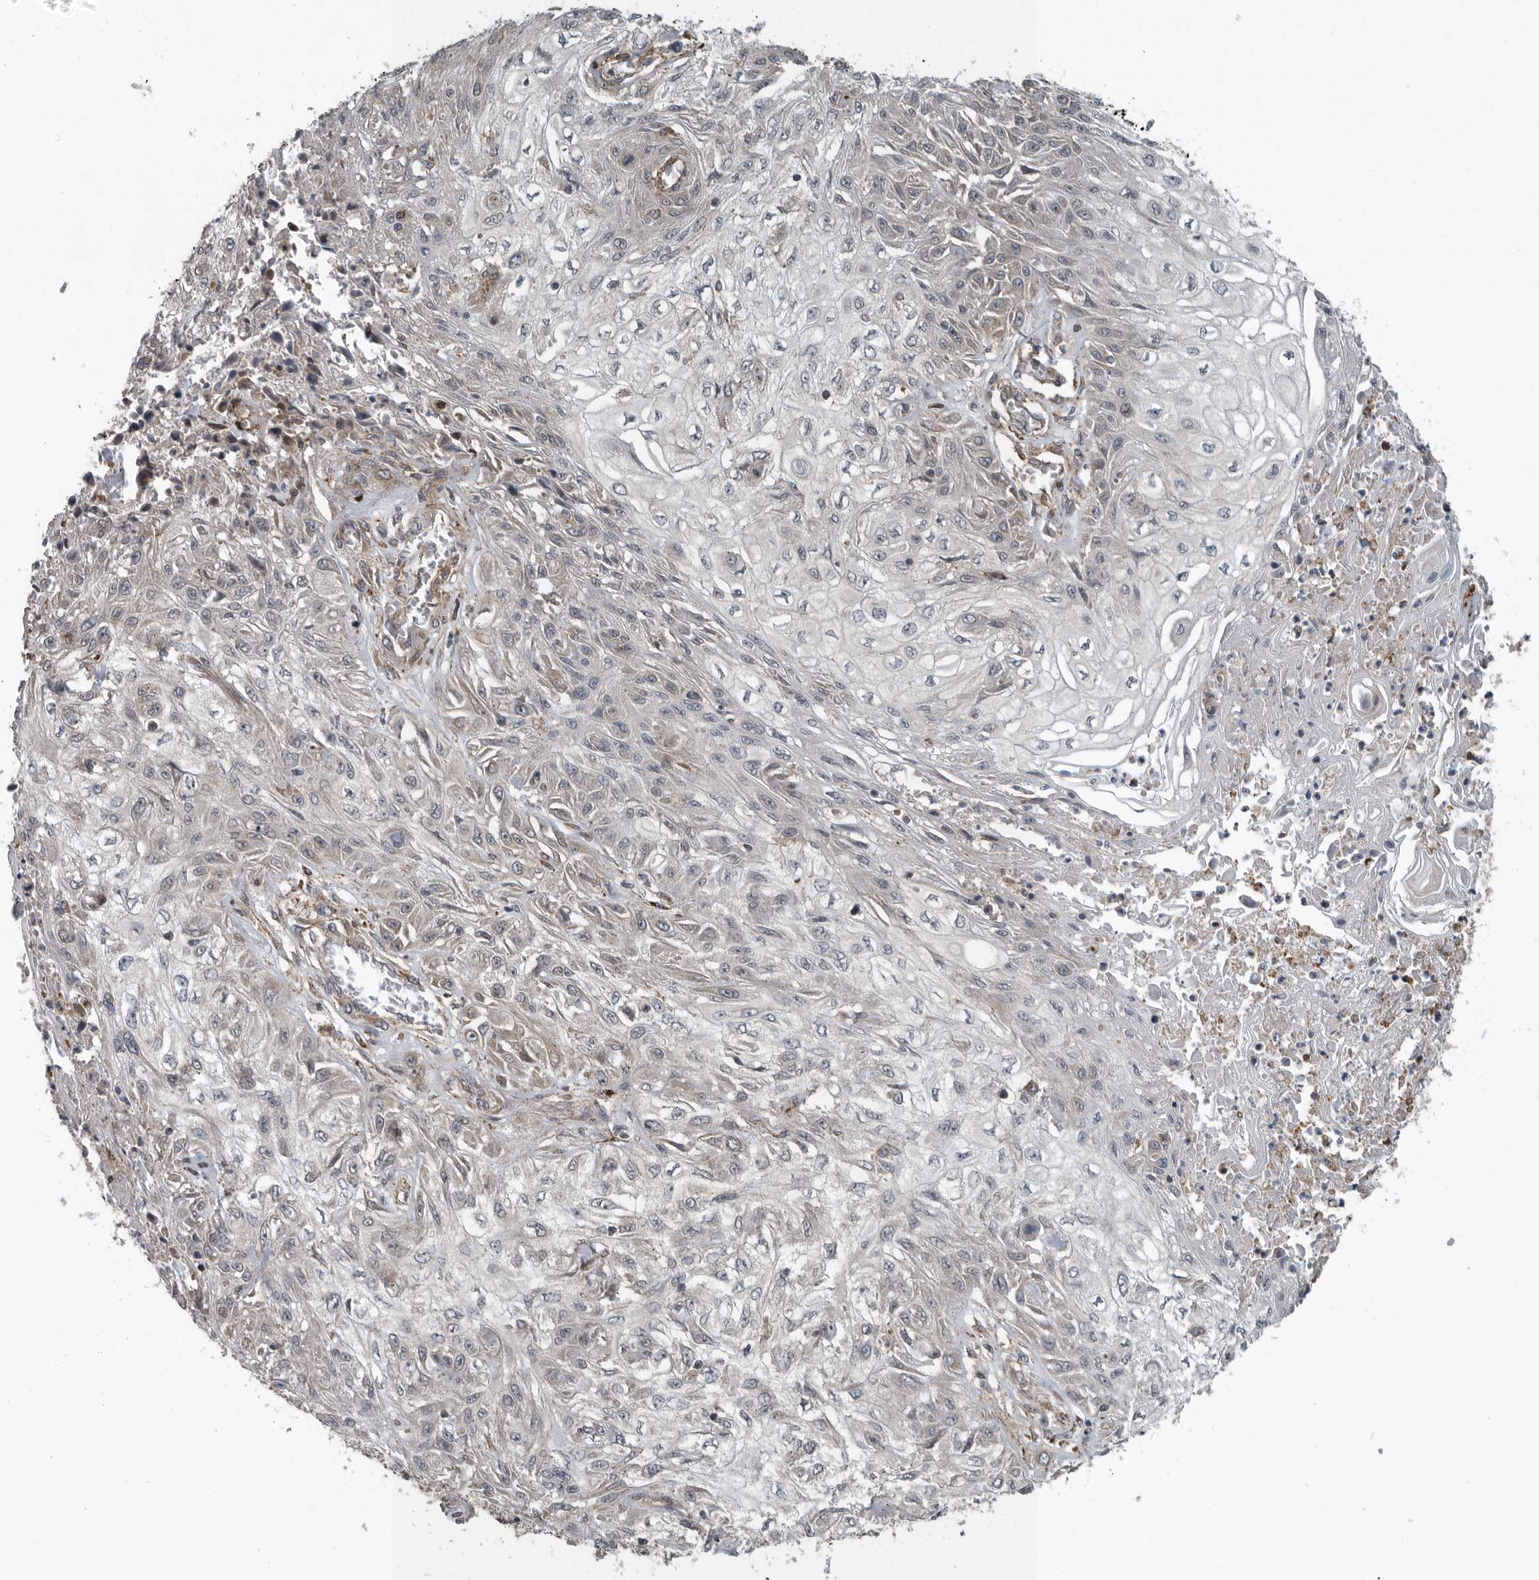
{"staining": {"intensity": "weak", "quantity": "<25%", "location": "cytoplasmic/membranous"}, "tissue": "skin cancer", "cell_type": "Tumor cells", "image_type": "cancer", "snomed": [{"axis": "morphology", "description": "Squamous cell carcinoma, NOS"}, {"axis": "morphology", "description": "Squamous cell carcinoma, metastatic, NOS"}, {"axis": "topography", "description": "Skin"}, {"axis": "topography", "description": "Lymph node"}], "caption": "Protein analysis of skin squamous cell carcinoma demonstrates no significant positivity in tumor cells.", "gene": "AMFR", "patient": {"sex": "male", "age": 75}}